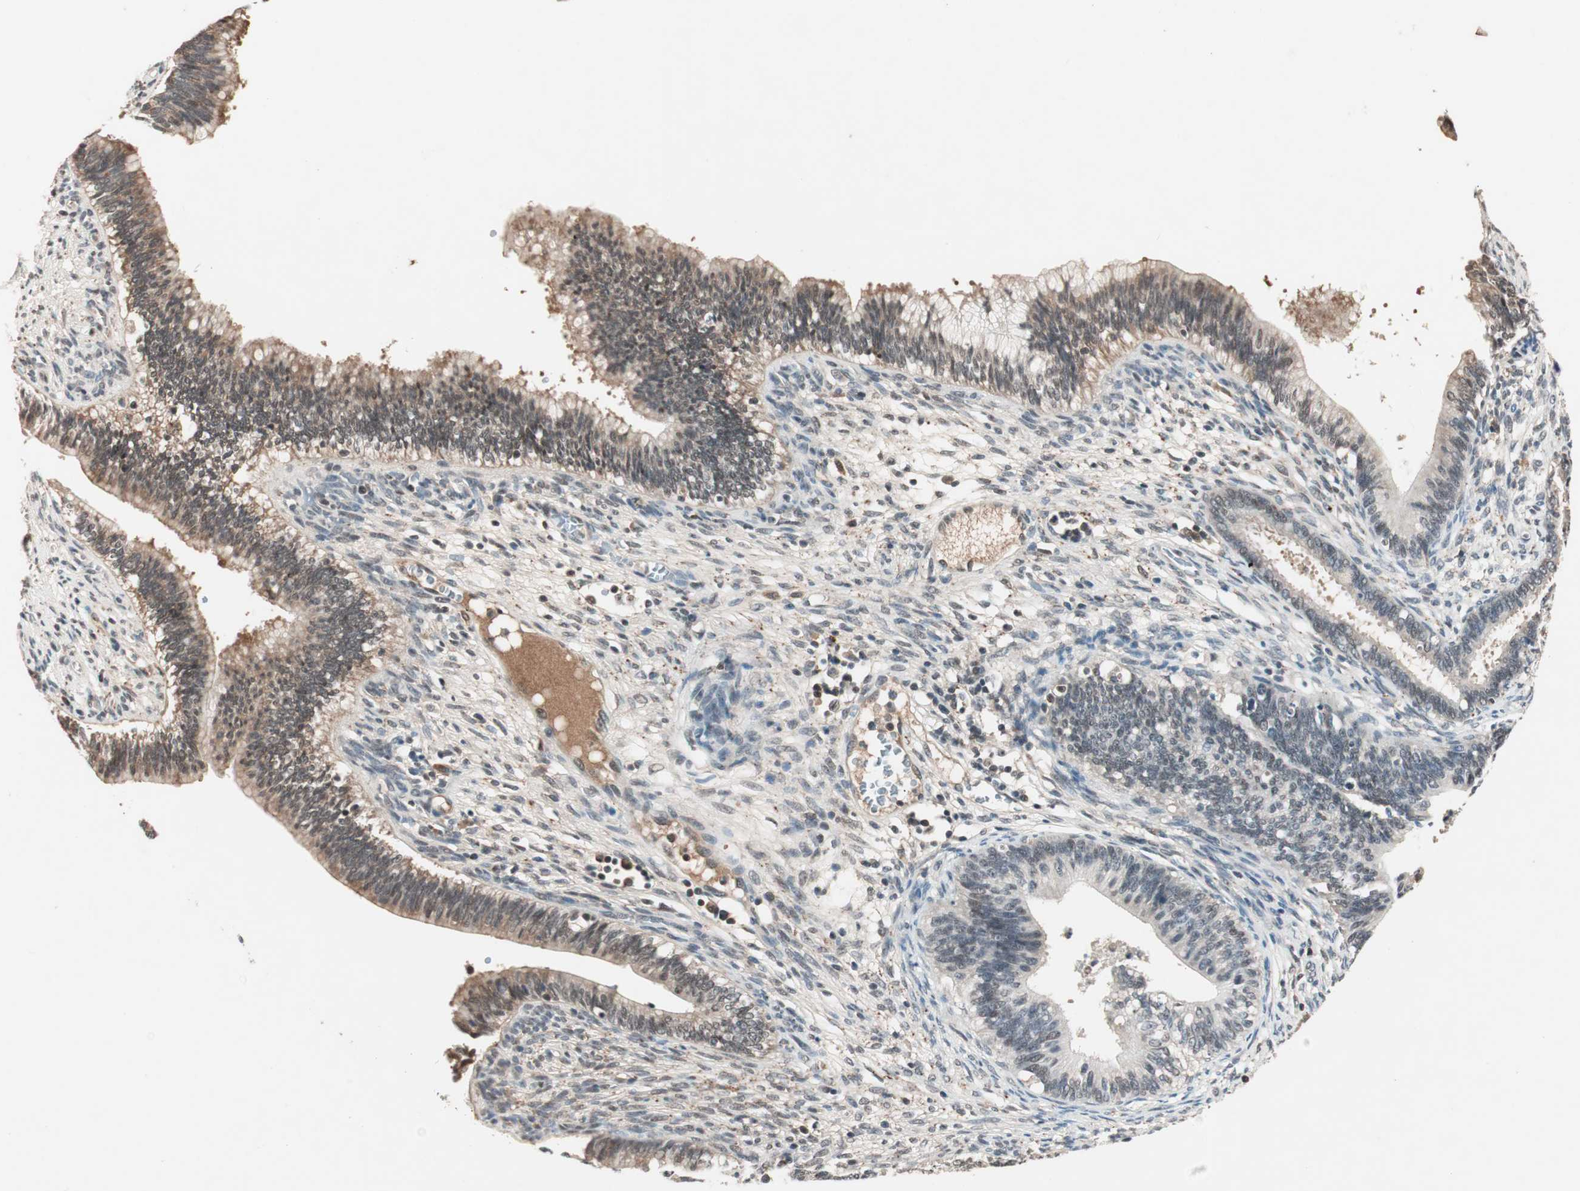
{"staining": {"intensity": "weak", "quantity": "25%-75%", "location": "cytoplasmic/membranous"}, "tissue": "cervical cancer", "cell_type": "Tumor cells", "image_type": "cancer", "snomed": [{"axis": "morphology", "description": "Adenocarcinoma, NOS"}, {"axis": "topography", "description": "Cervix"}], "caption": "There is low levels of weak cytoplasmic/membranous staining in tumor cells of adenocarcinoma (cervical), as demonstrated by immunohistochemical staining (brown color).", "gene": "NFRKB", "patient": {"sex": "female", "age": 44}}